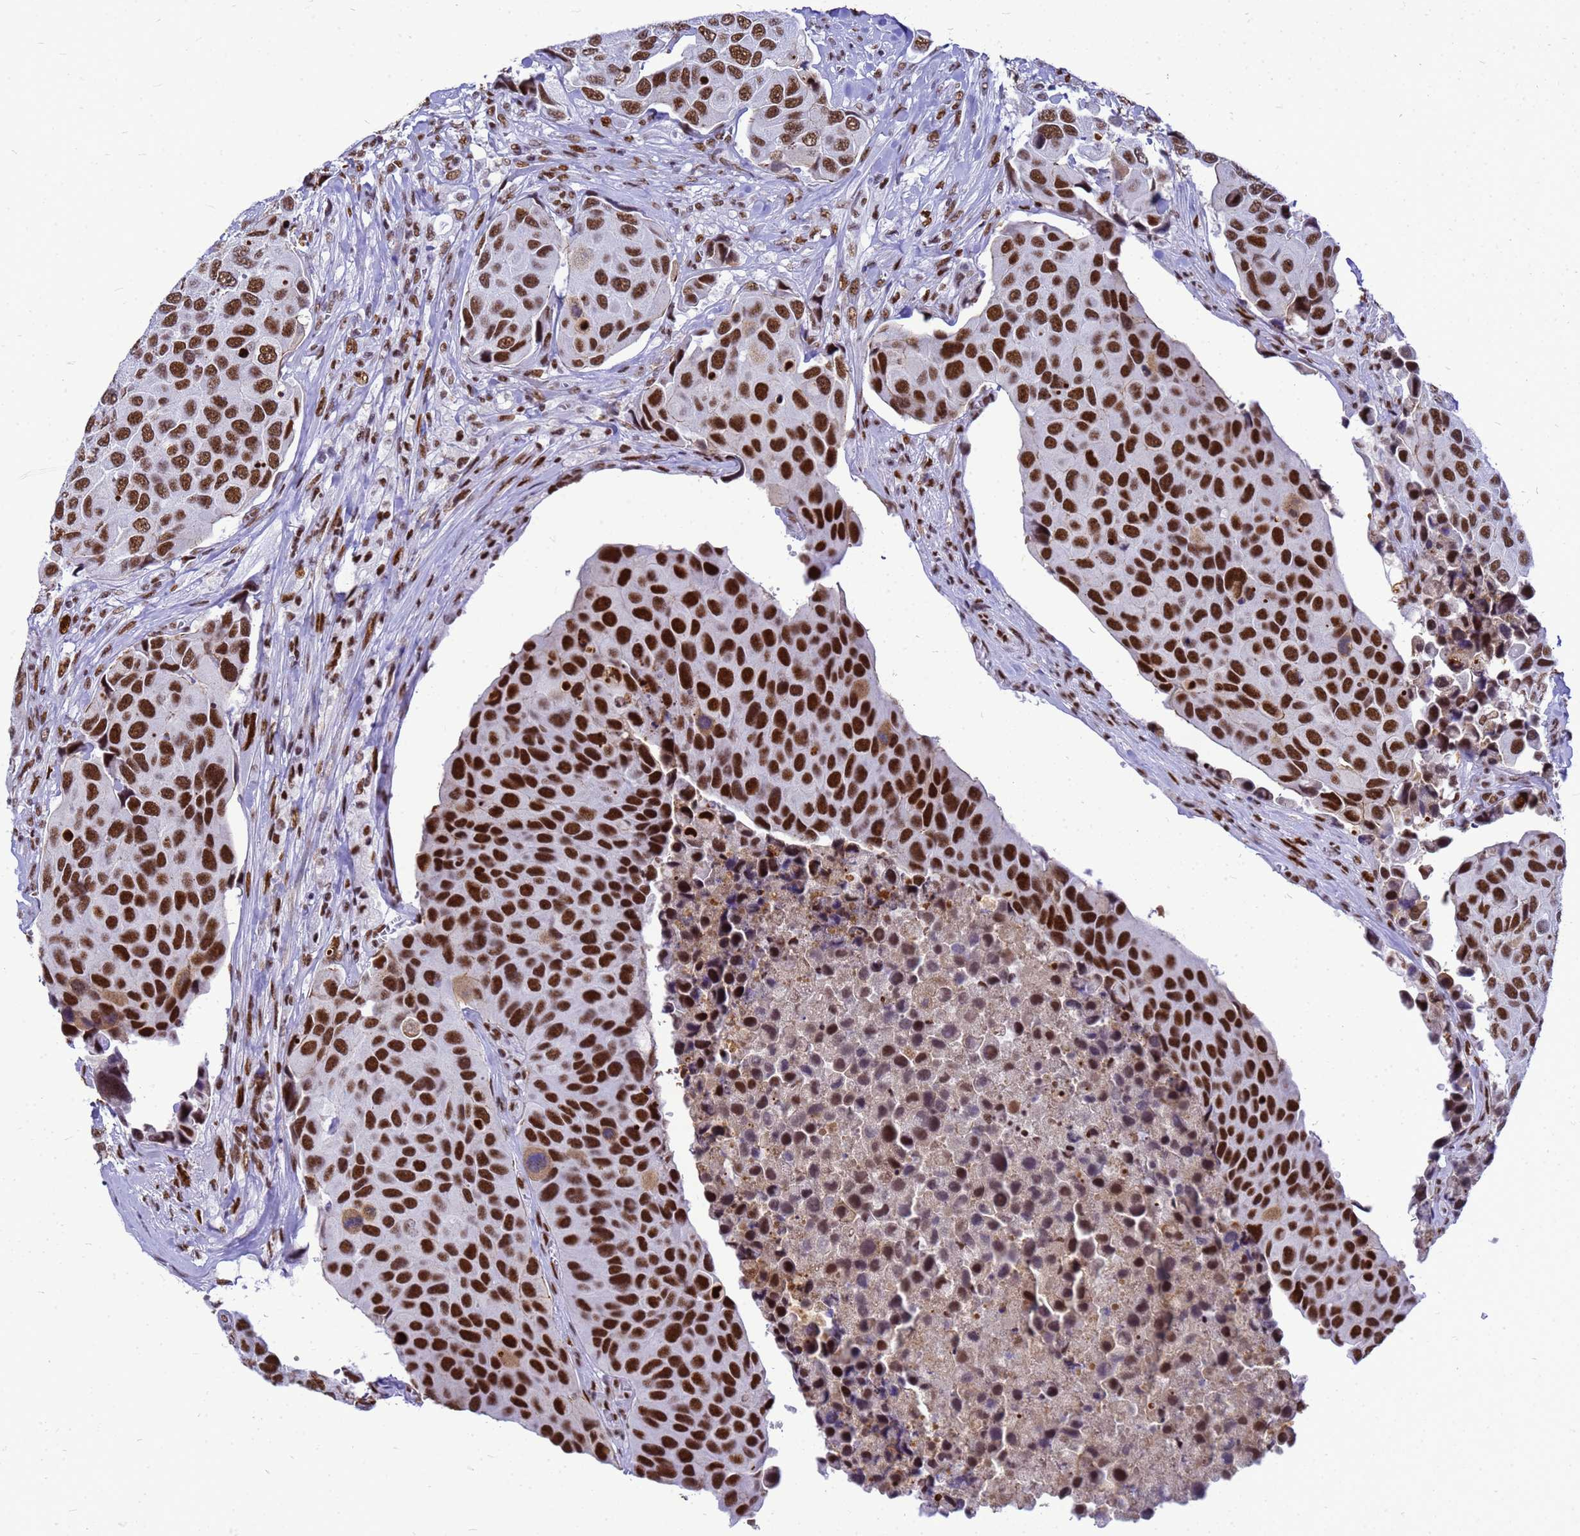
{"staining": {"intensity": "strong", "quantity": ">75%", "location": "nuclear"}, "tissue": "urothelial cancer", "cell_type": "Tumor cells", "image_type": "cancer", "snomed": [{"axis": "morphology", "description": "Urothelial carcinoma, High grade"}, {"axis": "topography", "description": "Urinary bladder"}], "caption": "IHC photomicrograph of urothelial cancer stained for a protein (brown), which displays high levels of strong nuclear staining in approximately >75% of tumor cells.", "gene": "SART3", "patient": {"sex": "male", "age": 74}}